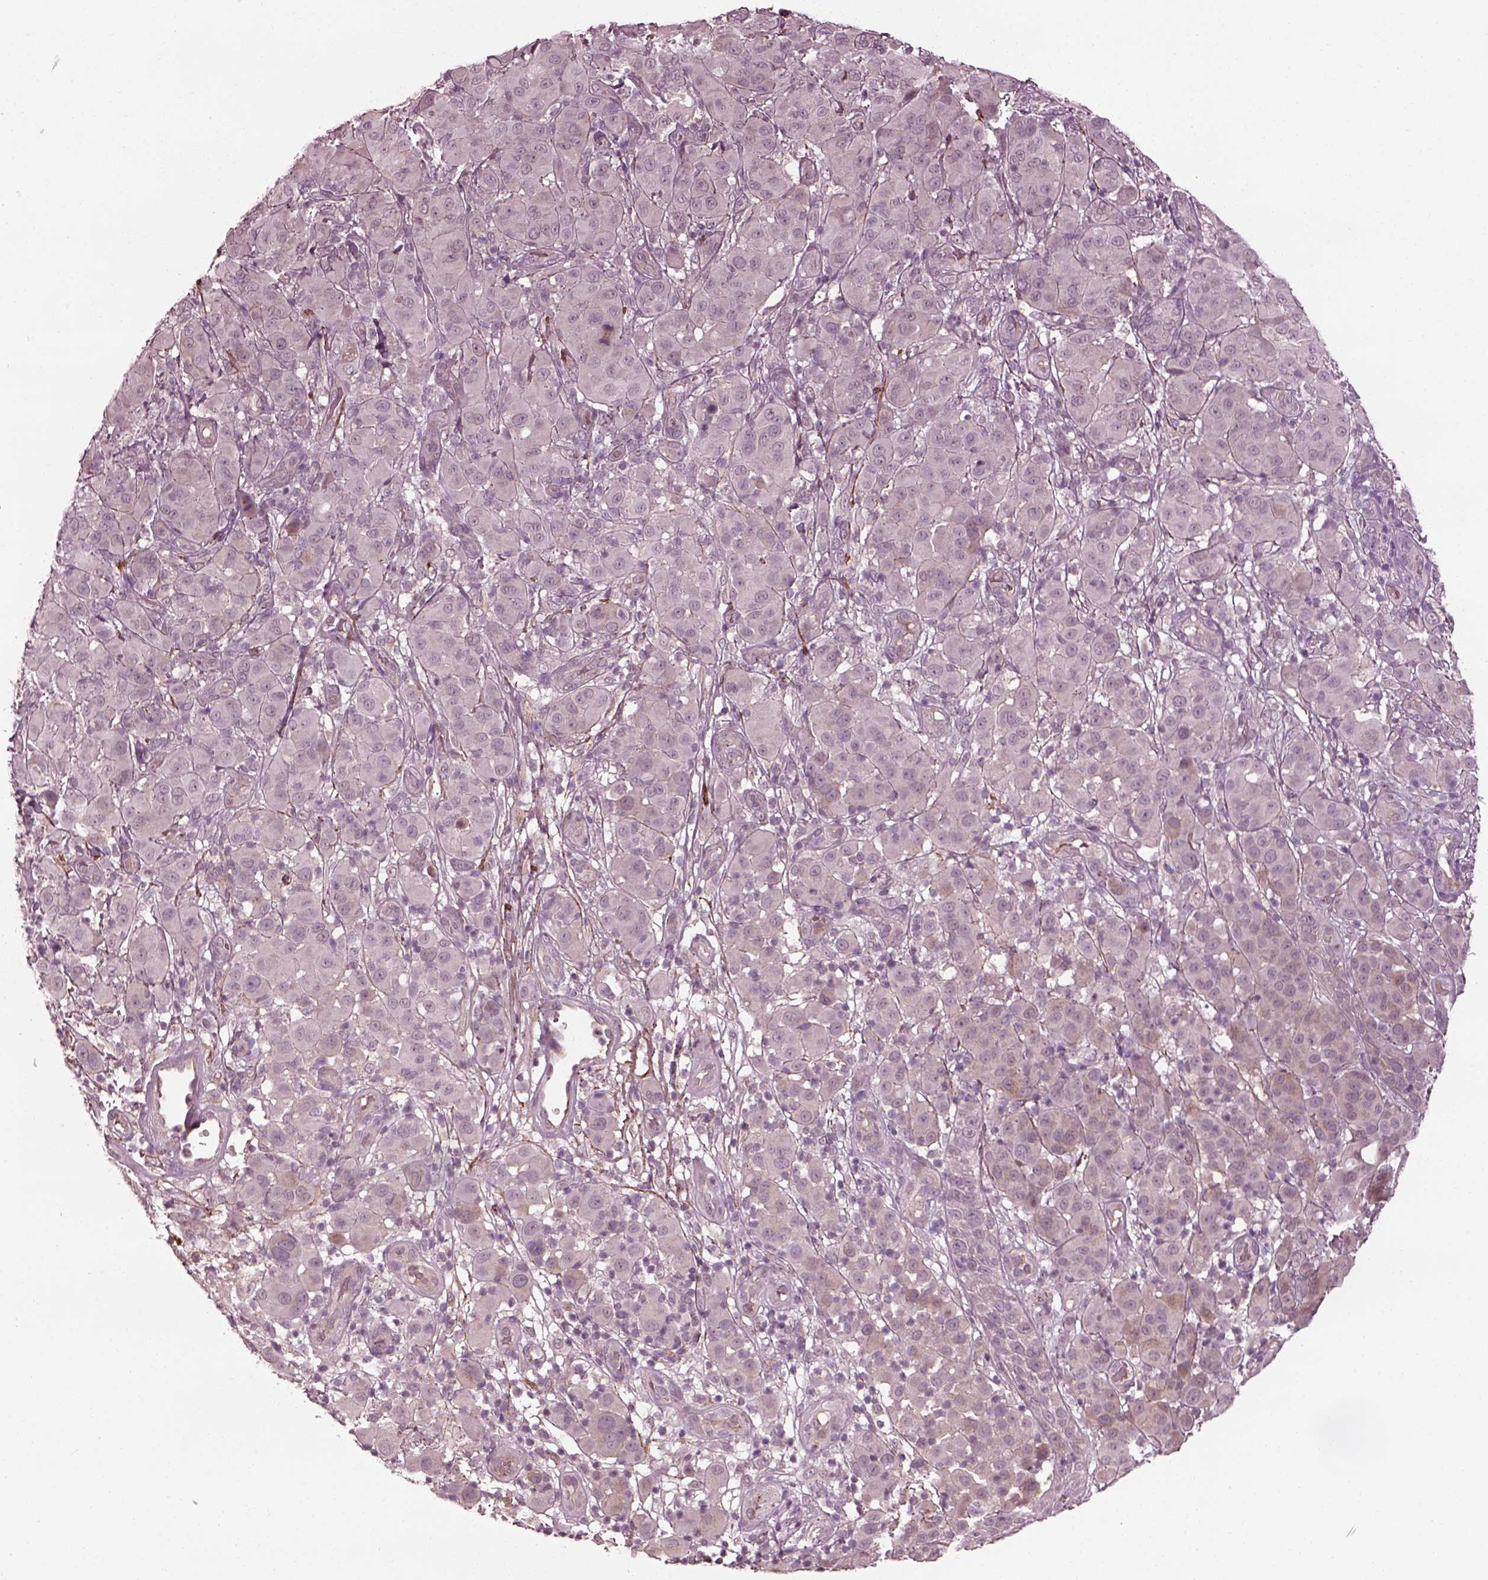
{"staining": {"intensity": "negative", "quantity": "none", "location": "none"}, "tissue": "melanoma", "cell_type": "Tumor cells", "image_type": "cancer", "snomed": [{"axis": "morphology", "description": "Malignant melanoma, NOS"}, {"axis": "topography", "description": "Skin"}], "caption": "Immunohistochemical staining of malignant melanoma reveals no significant expression in tumor cells. The staining is performed using DAB brown chromogen with nuclei counter-stained in using hematoxylin.", "gene": "EFEMP1", "patient": {"sex": "female", "age": 87}}